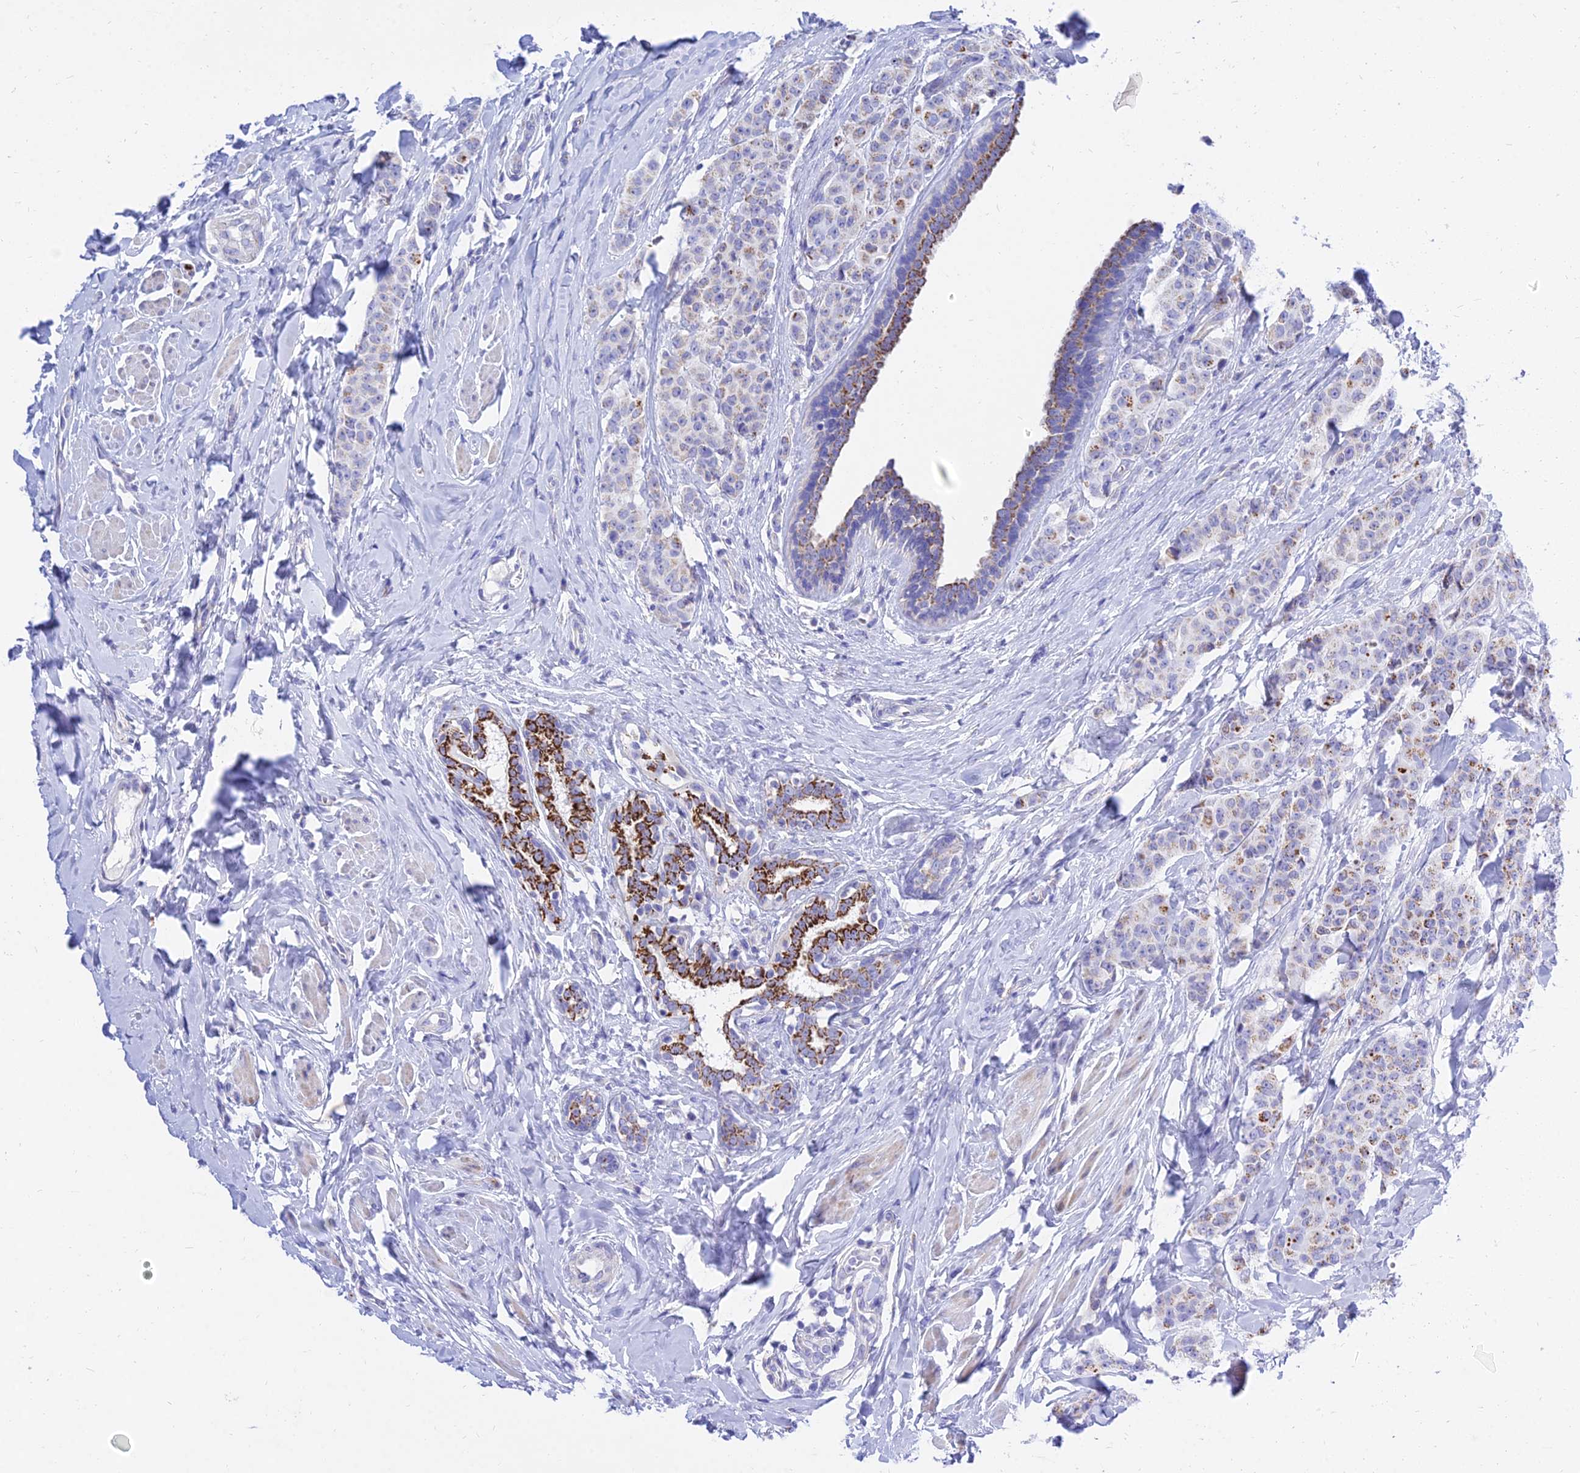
{"staining": {"intensity": "moderate", "quantity": "<25%", "location": "cytoplasmic/membranous"}, "tissue": "breast cancer", "cell_type": "Tumor cells", "image_type": "cancer", "snomed": [{"axis": "morphology", "description": "Duct carcinoma"}, {"axis": "topography", "description": "Breast"}], "caption": "Human breast cancer stained for a protein (brown) demonstrates moderate cytoplasmic/membranous positive staining in approximately <25% of tumor cells.", "gene": "PKN3", "patient": {"sex": "female", "age": 40}}